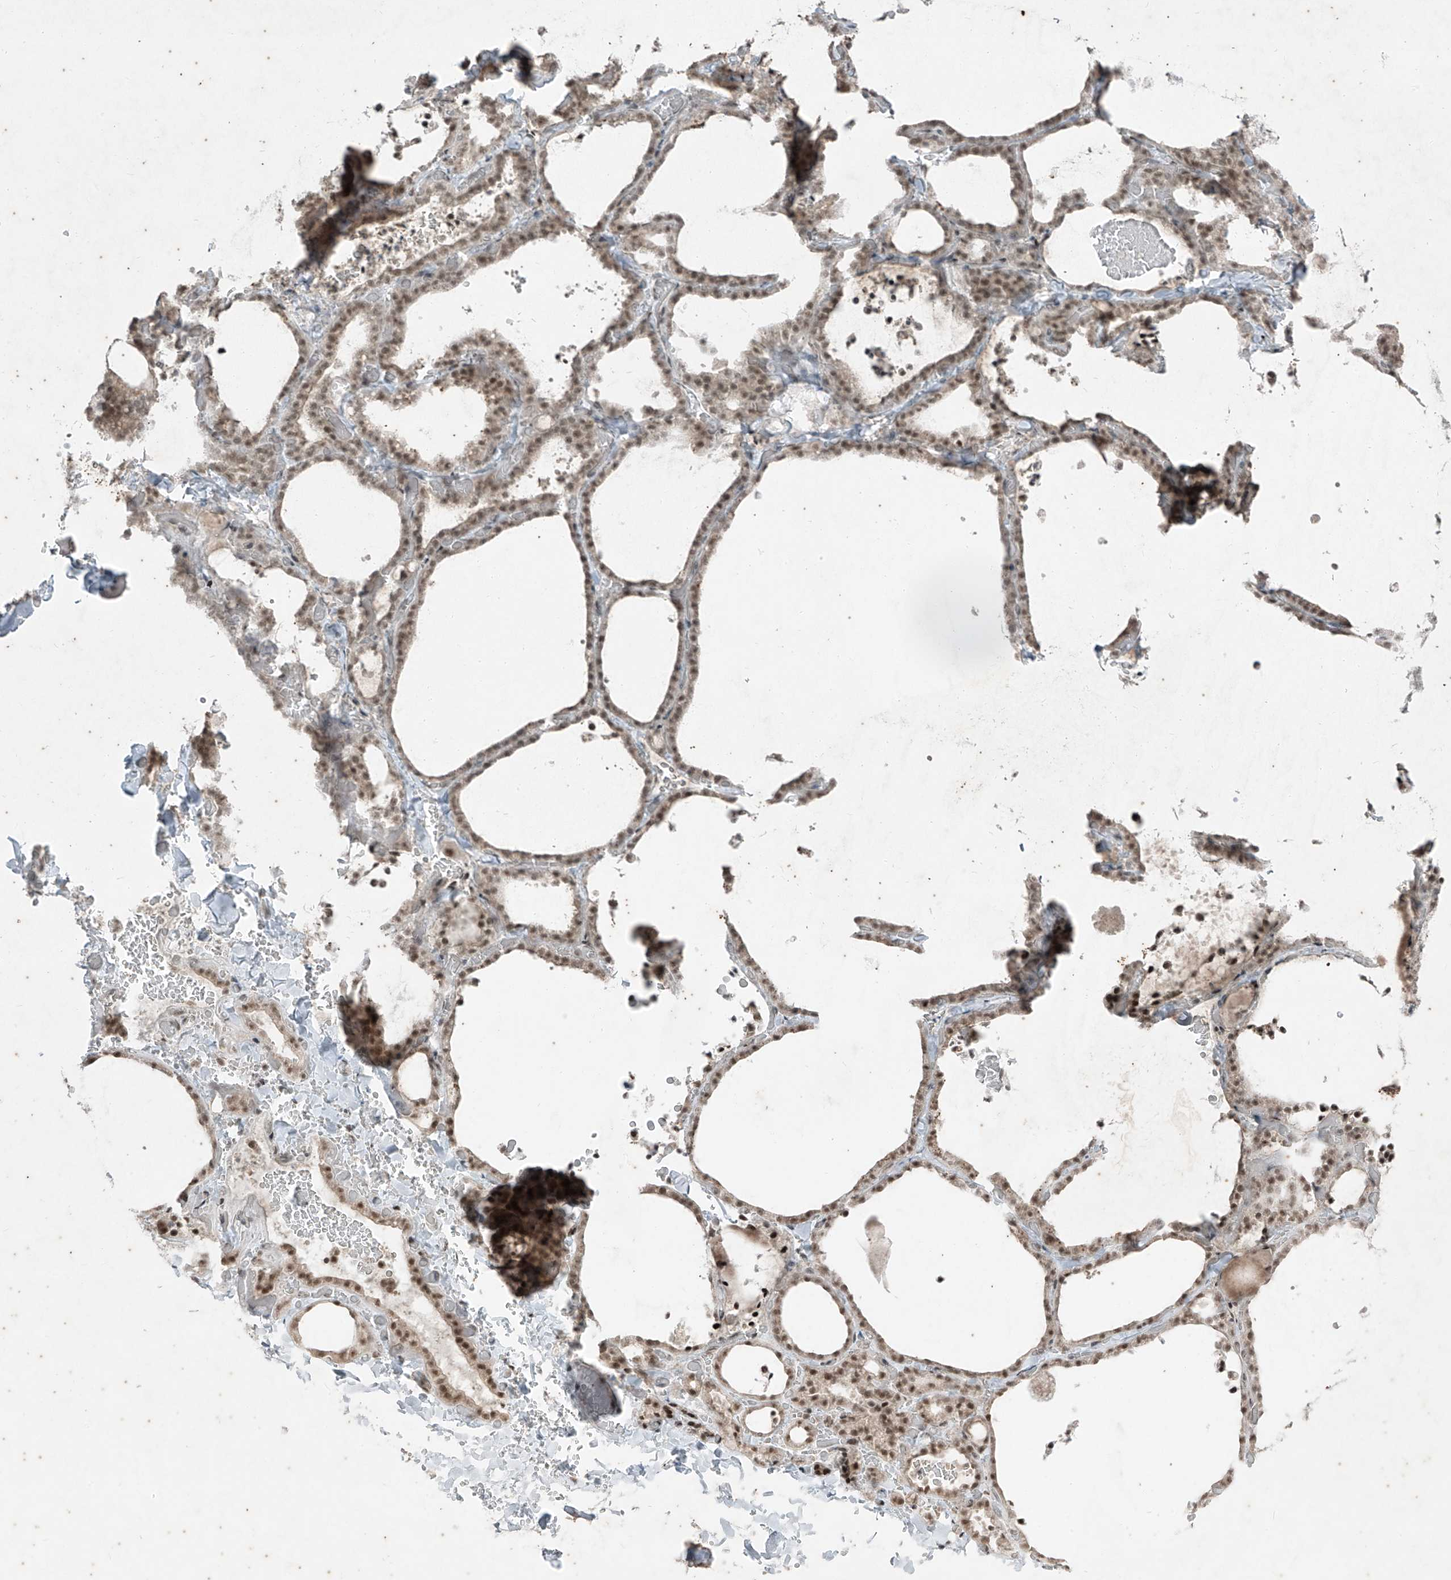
{"staining": {"intensity": "moderate", "quantity": ">75%", "location": "nuclear"}, "tissue": "thyroid gland", "cell_type": "Glandular cells", "image_type": "normal", "snomed": [{"axis": "morphology", "description": "Normal tissue, NOS"}, {"axis": "topography", "description": "Thyroid gland"}], "caption": "Immunohistochemical staining of normal thyroid gland exhibits moderate nuclear protein staining in about >75% of glandular cells. The protein is shown in brown color, while the nuclei are stained blue.", "gene": "ZNF354B", "patient": {"sex": "female", "age": 22}}